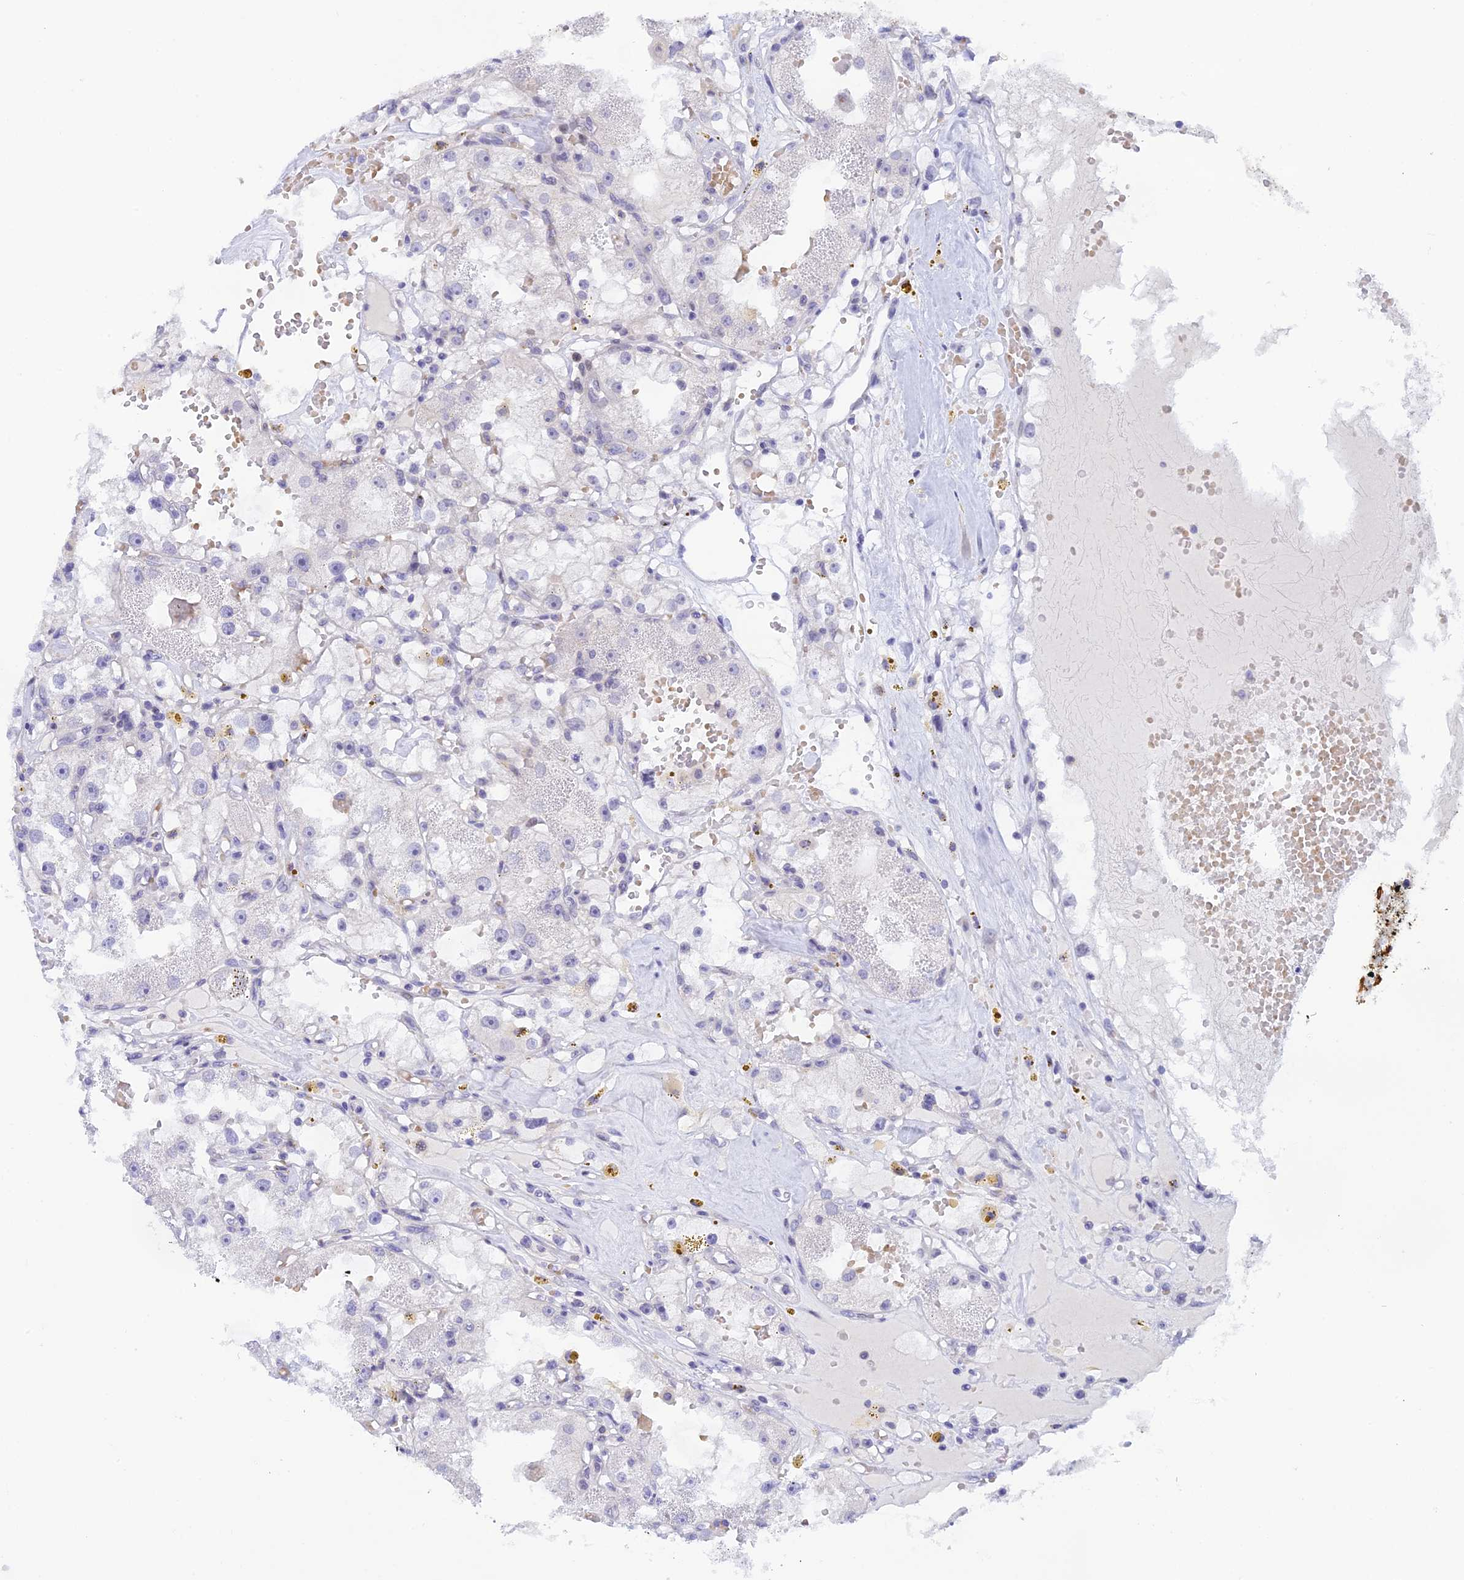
{"staining": {"intensity": "negative", "quantity": "none", "location": "none"}, "tissue": "renal cancer", "cell_type": "Tumor cells", "image_type": "cancer", "snomed": [{"axis": "morphology", "description": "Adenocarcinoma, NOS"}, {"axis": "topography", "description": "Kidney"}], "caption": "Immunohistochemical staining of renal adenocarcinoma exhibits no significant positivity in tumor cells.", "gene": "RASGEF1B", "patient": {"sex": "male", "age": 56}}